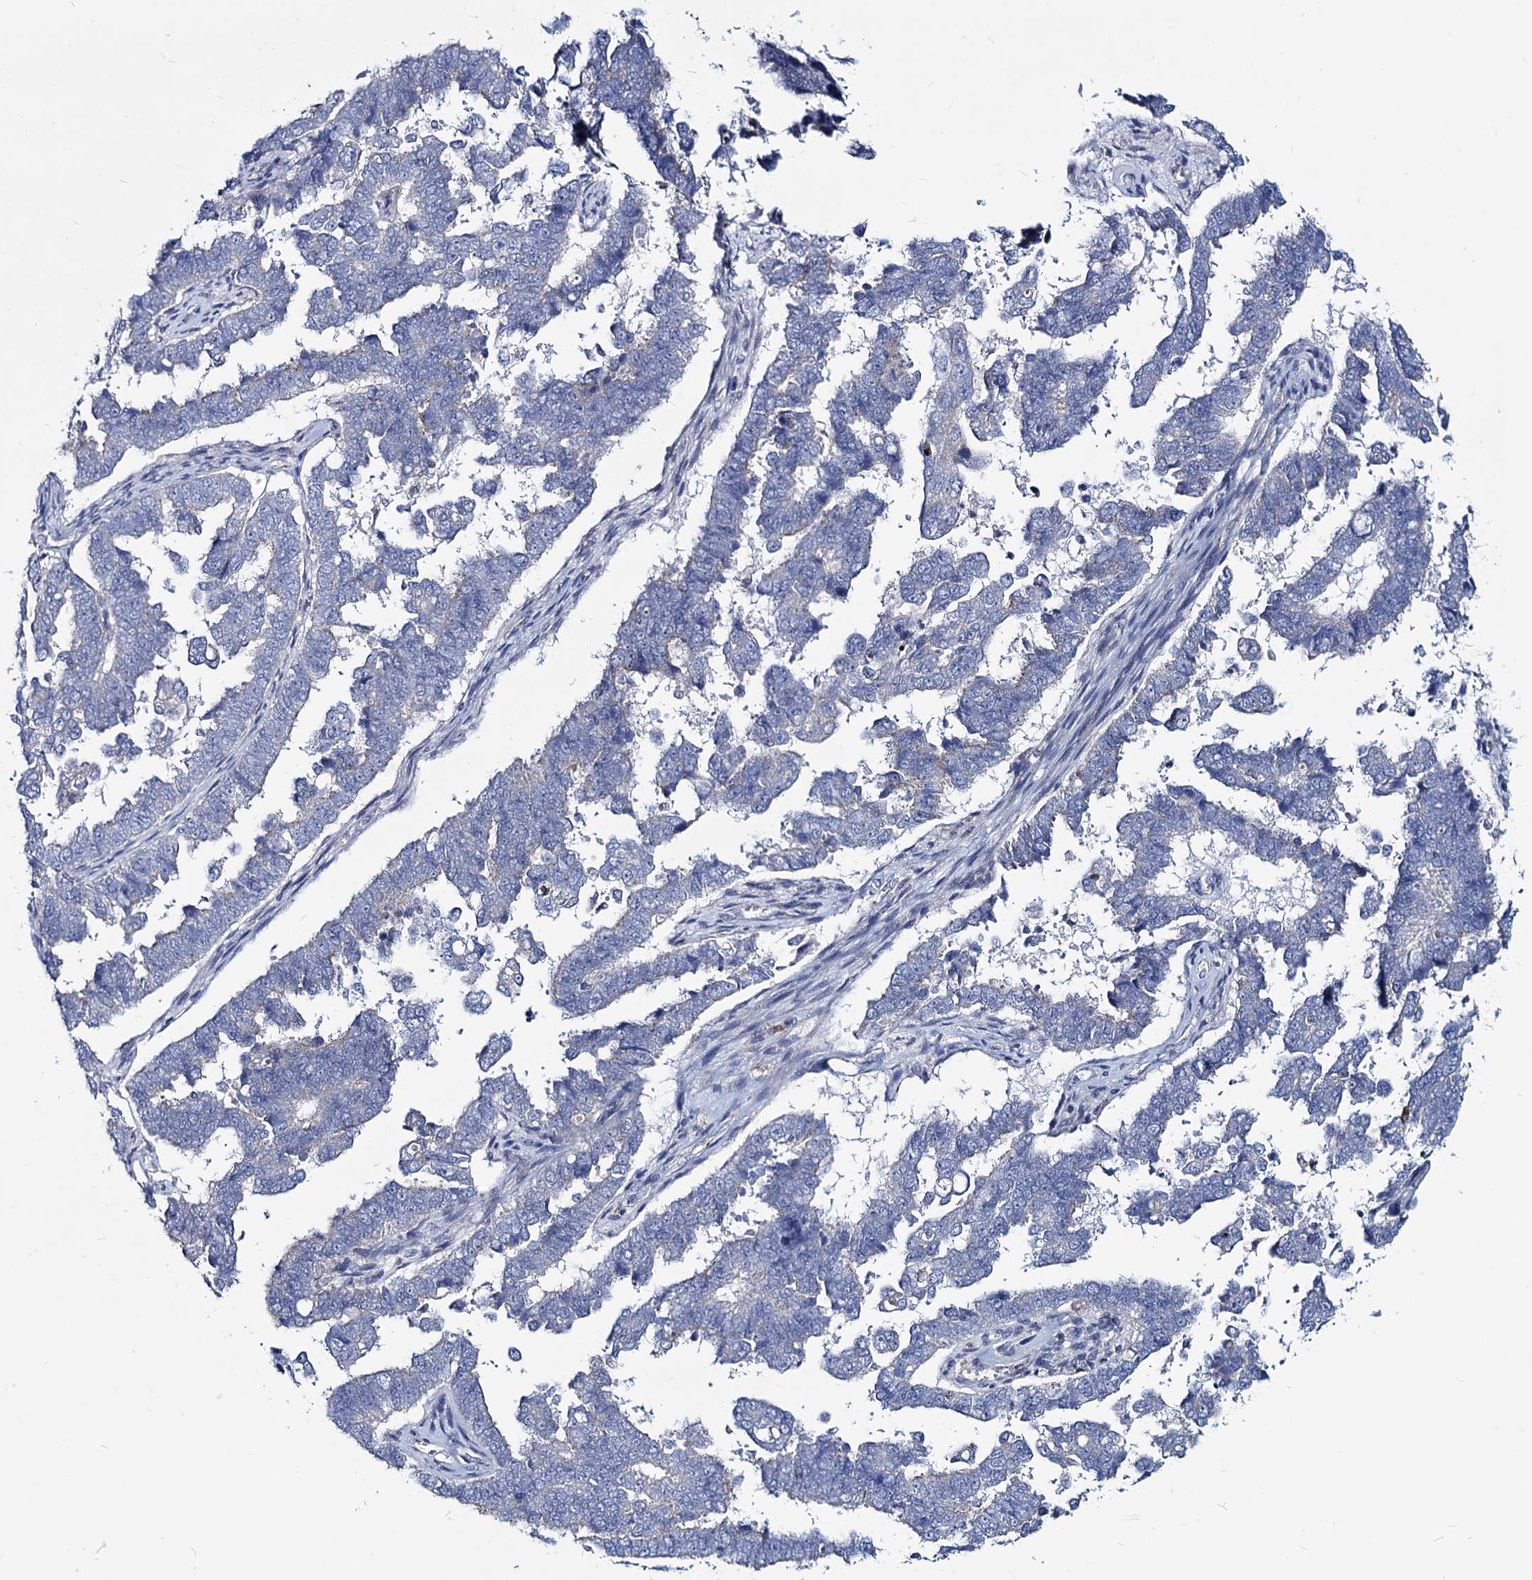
{"staining": {"intensity": "negative", "quantity": "none", "location": "none"}, "tissue": "endometrial cancer", "cell_type": "Tumor cells", "image_type": "cancer", "snomed": [{"axis": "morphology", "description": "Adenocarcinoma, NOS"}, {"axis": "topography", "description": "Endometrium"}], "caption": "A high-resolution micrograph shows immunohistochemistry (IHC) staining of endometrial adenocarcinoma, which shows no significant positivity in tumor cells.", "gene": "AGBL4", "patient": {"sex": "female", "age": 75}}